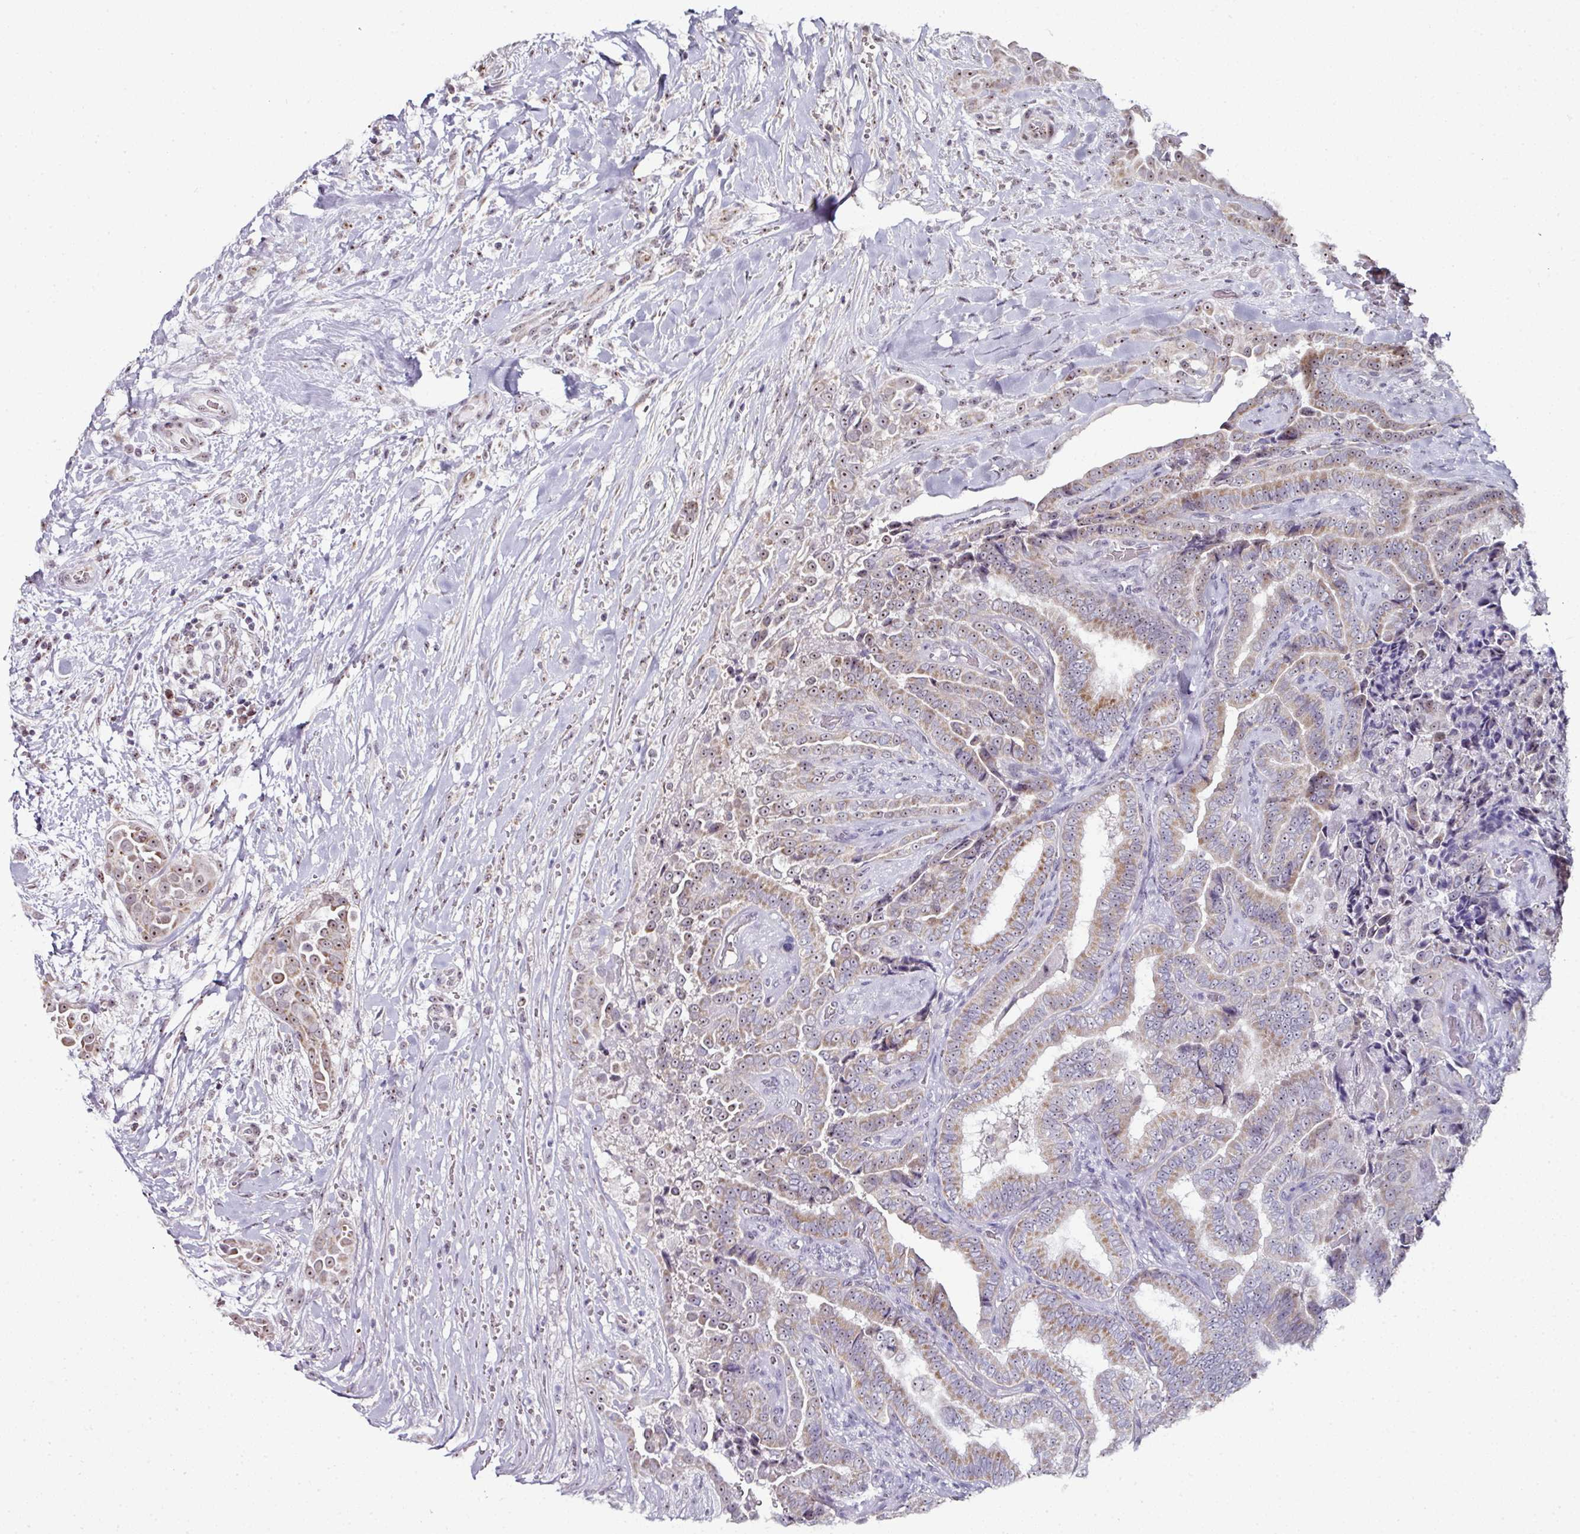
{"staining": {"intensity": "moderate", "quantity": ">75%", "location": "cytoplasmic/membranous,nuclear"}, "tissue": "thyroid cancer", "cell_type": "Tumor cells", "image_type": "cancer", "snomed": [{"axis": "morphology", "description": "Papillary adenocarcinoma, NOS"}, {"axis": "topography", "description": "Thyroid gland"}], "caption": "Brown immunohistochemical staining in papillary adenocarcinoma (thyroid) displays moderate cytoplasmic/membranous and nuclear staining in about >75% of tumor cells. (Brightfield microscopy of DAB IHC at high magnification).", "gene": "NACC2", "patient": {"sex": "male", "age": 61}}